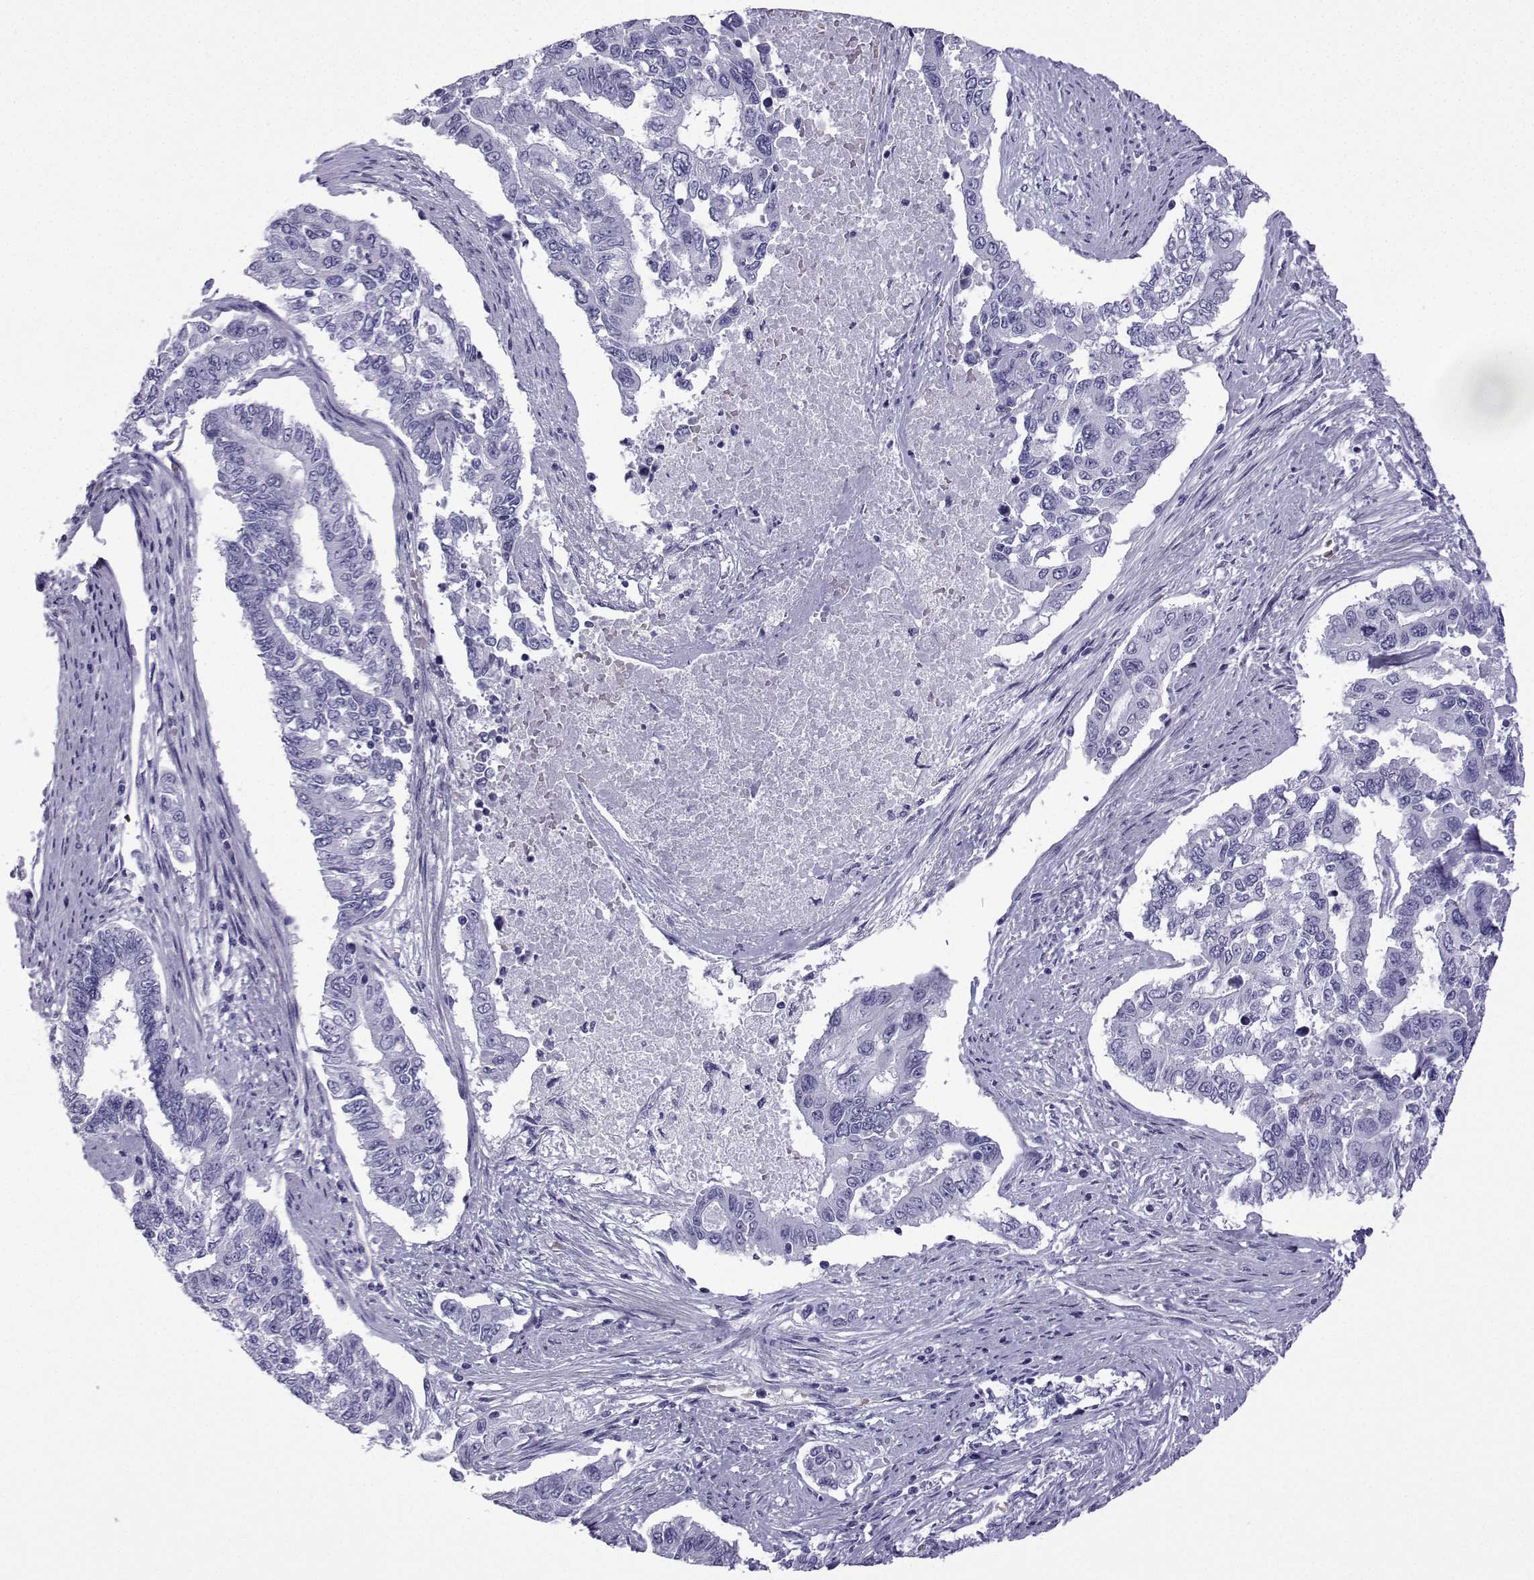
{"staining": {"intensity": "negative", "quantity": "none", "location": "none"}, "tissue": "endometrial cancer", "cell_type": "Tumor cells", "image_type": "cancer", "snomed": [{"axis": "morphology", "description": "Adenocarcinoma, NOS"}, {"axis": "topography", "description": "Uterus"}], "caption": "Endometrial cancer was stained to show a protein in brown. There is no significant expression in tumor cells.", "gene": "TRIM46", "patient": {"sex": "female", "age": 59}}